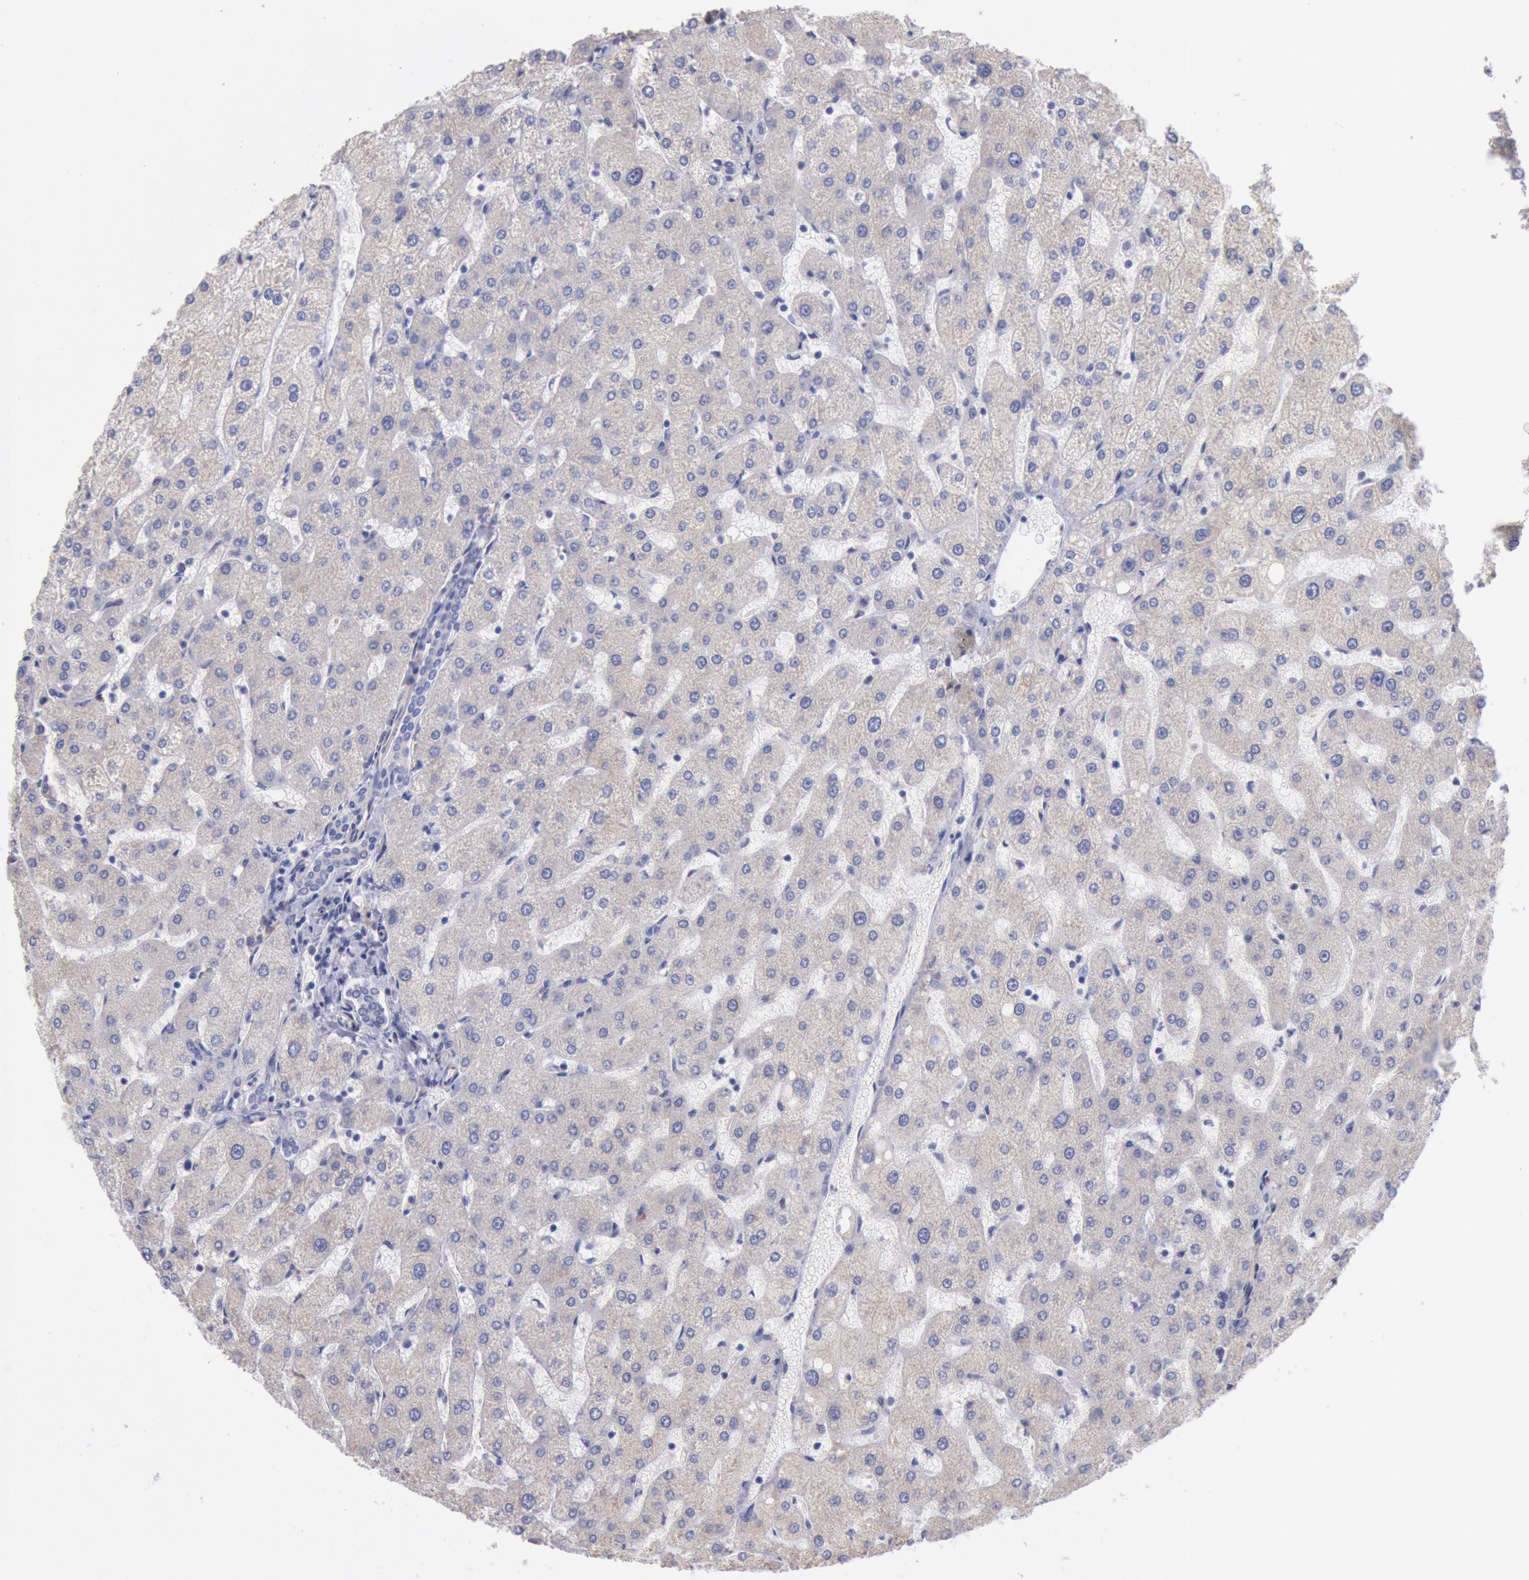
{"staining": {"intensity": "negative", "quantity": "none", "location": "none"}, "tissue": "liver", "cell_type": "Cholangiocytes", "image_type": "normal", "snomed": [{"axis": "morphology", "description": "Normal tissue, NOS"}, {"axis": "topography", "description": "Liver"}], "caption": "Immunohistochemistry photomicrograph of benign liver: liver stained with DAB (3,3'-diaminobenzidine) exhibits no significant protein staining in cholangiocytes.", "gene": "DRG1", "patient": {"sex": "male", "age": 67}}